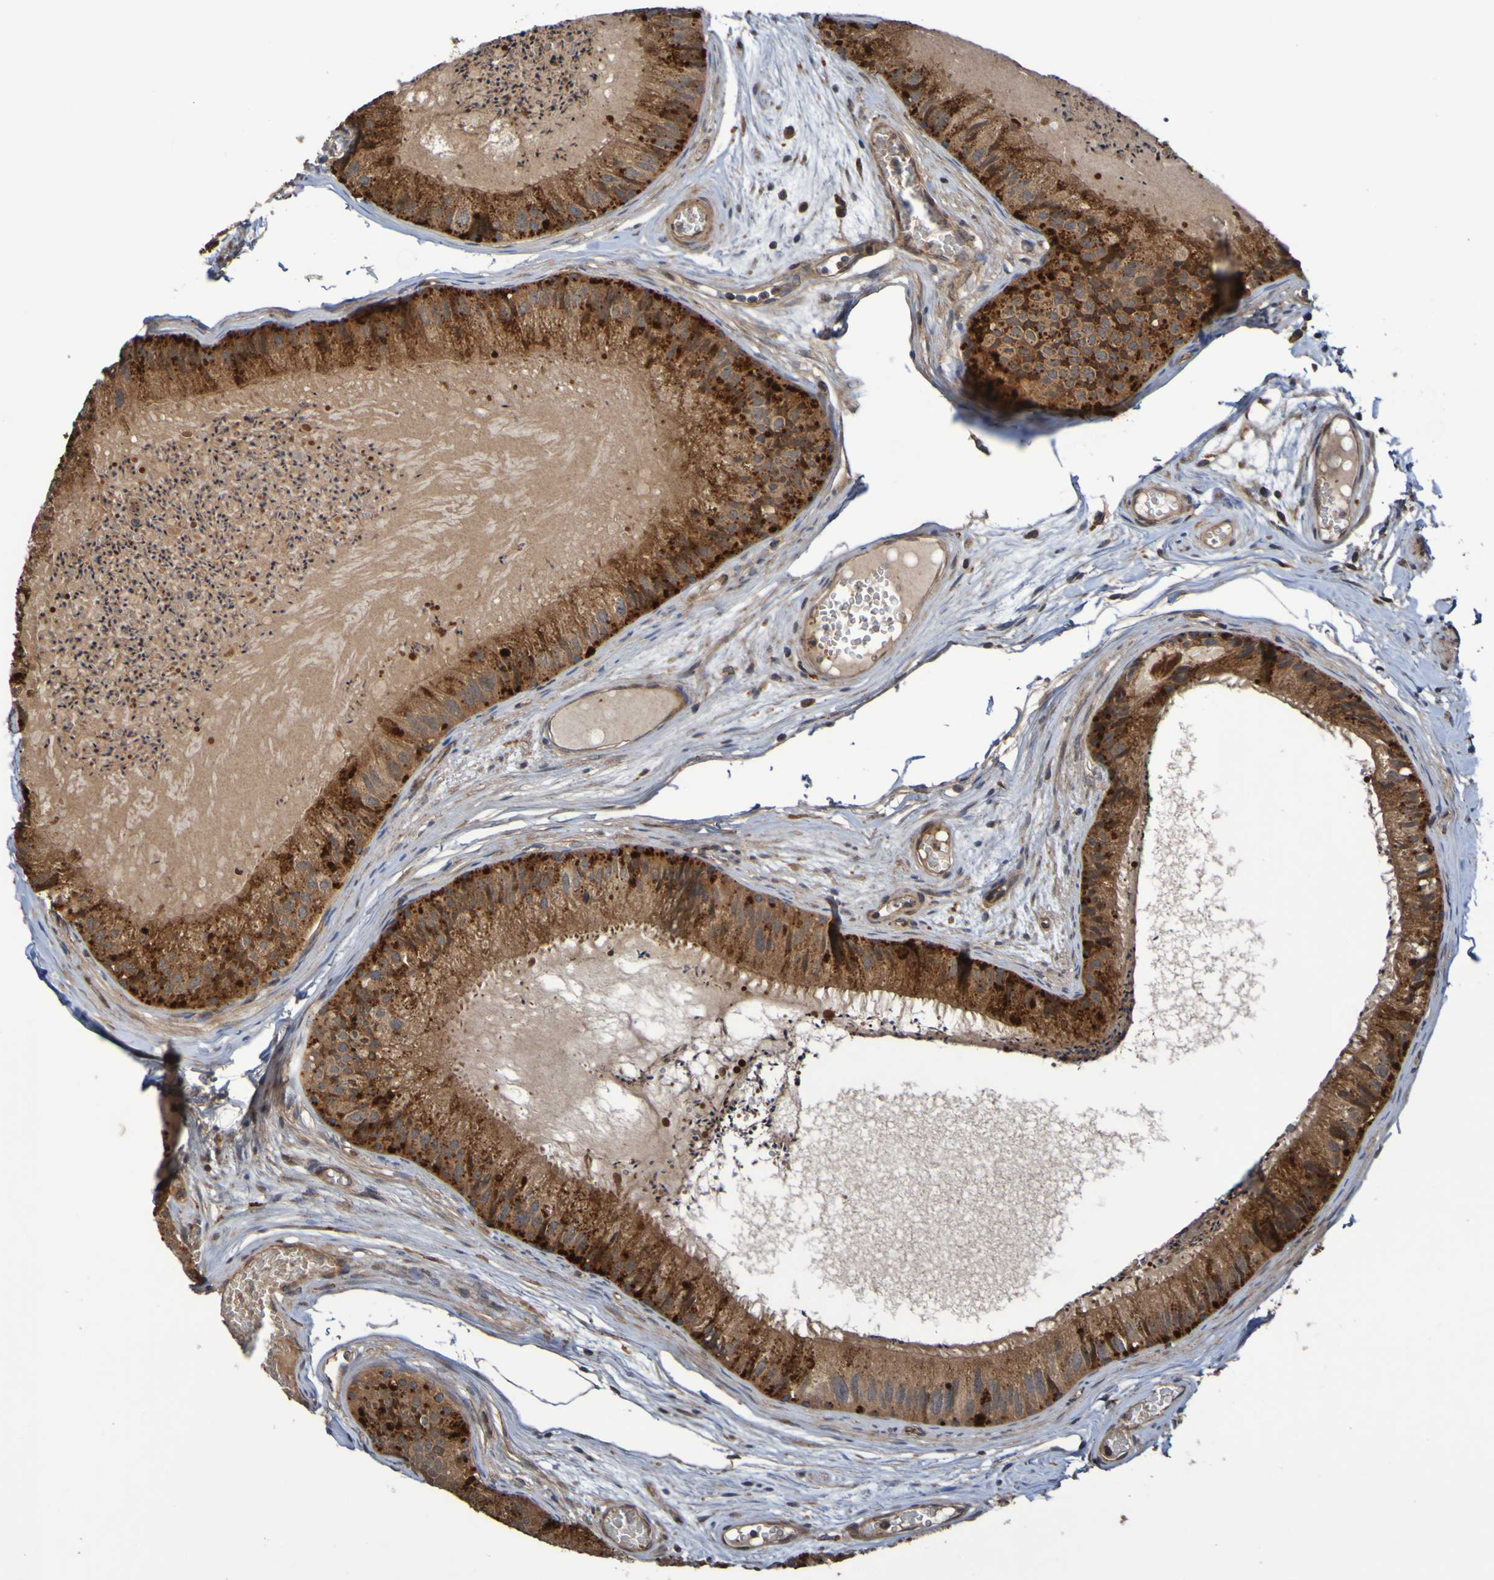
{"staining": {"intensity": "strong", "quantity": ">75%", "location": "cytoplasmic/membranous"}, "tissue": "epididymis", "cell_type": "Glandular cells", "image_type": "normal", "snomed": [{"axis": "morphology", "description": "Normal tissue, NOS"}, {"axis": "topography", "description": "Epididymis"}], "caption": "A photomicrograph of epididymis stained for a protein displays strong cytoplasmic/membranous brown staining in glandular cells. The staining is performed using DAB (3,3'-diaminobenzidine) brown chromogen to label protein expression. The nuclei are counter-stained blue using hematoxylin.", "gene": "UCN", "patient": {"sex": "male", "age": 31}}